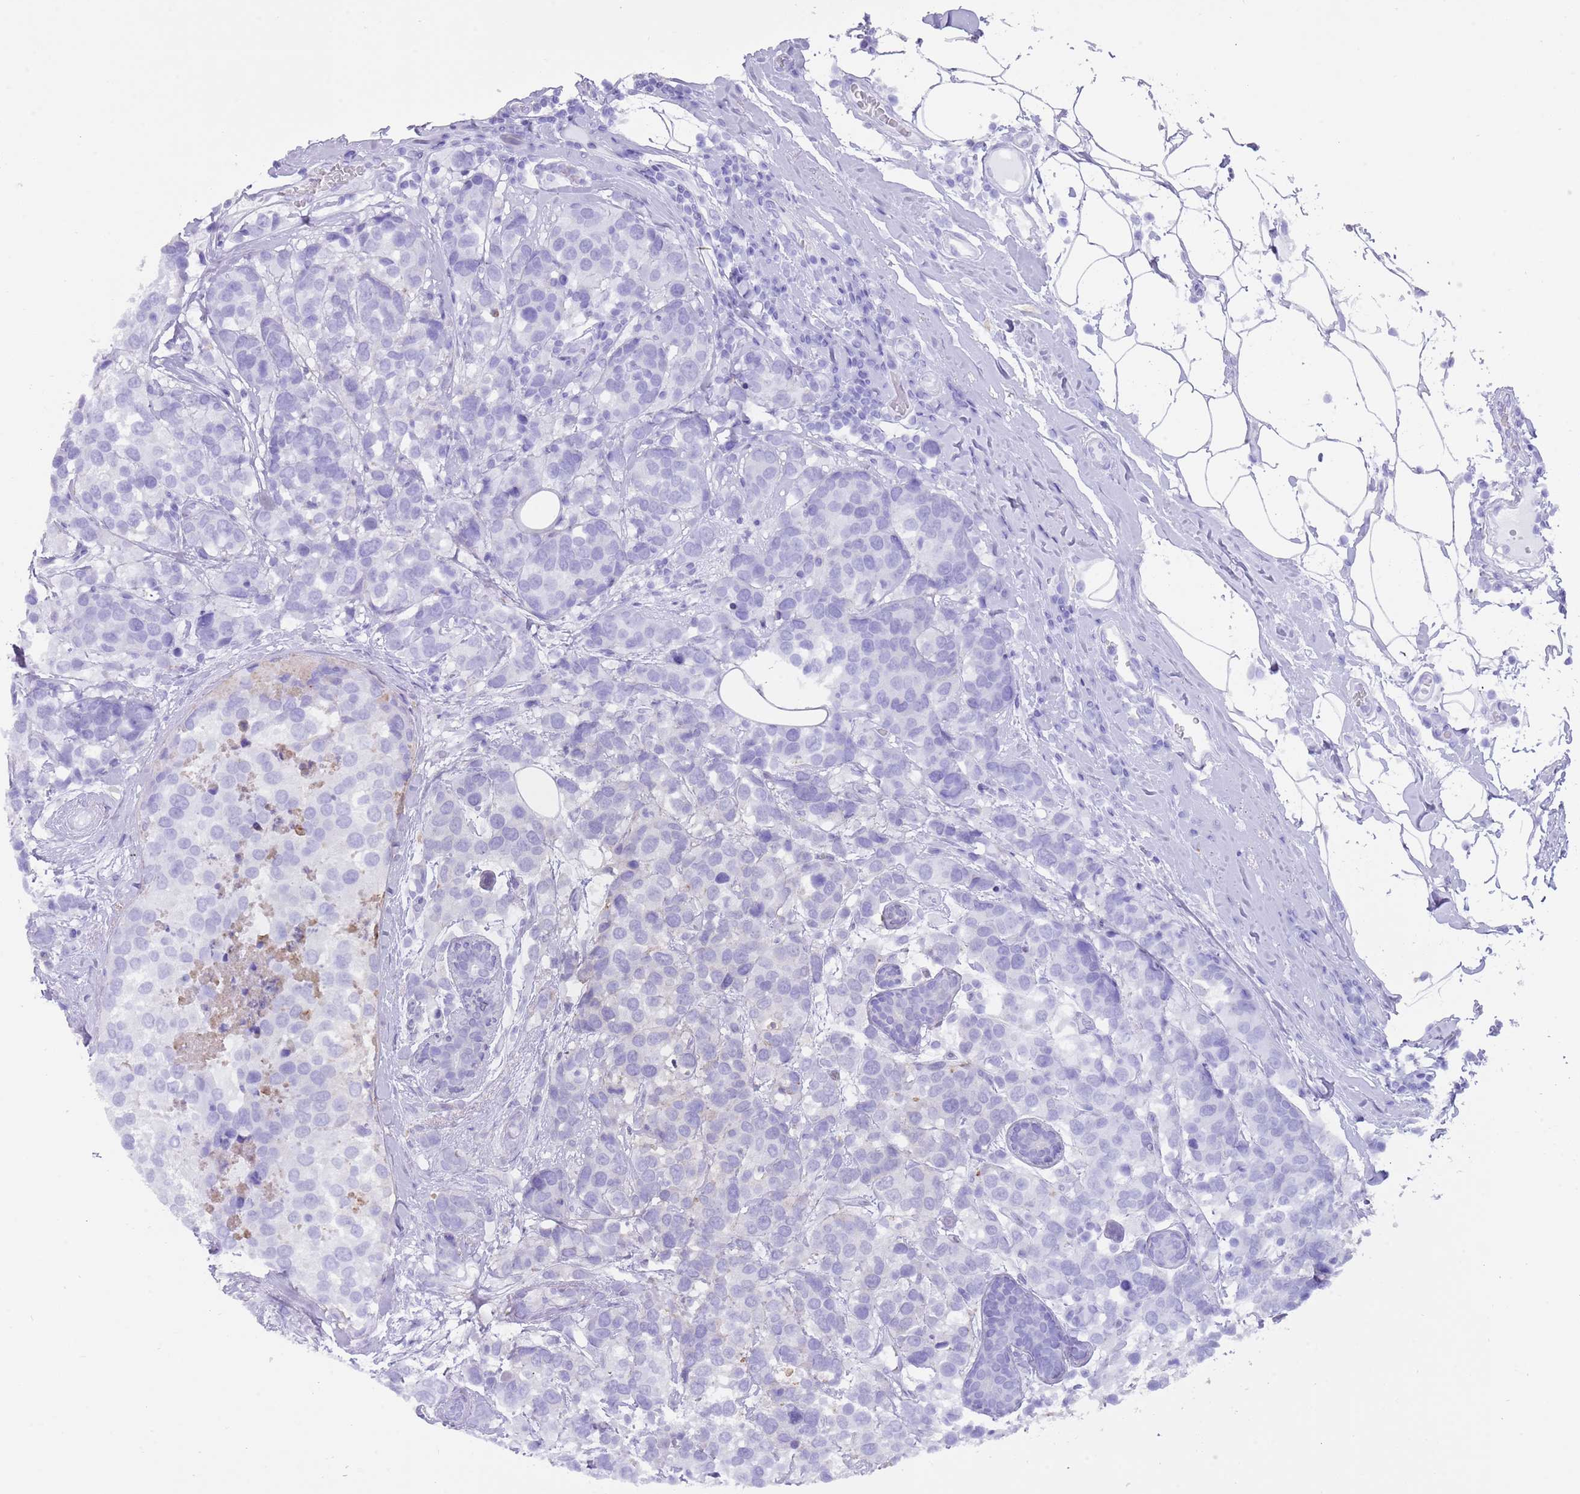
{"staining": {"intensity": "negative", "quantity": "none", "location": "none"}, "tissue": "breast cancer", "cell_type": "Tumor cells", "image_type": "cancer", "snomed": [{"axis": "morphology", "description": "Lobular carcinoma"}, {"axis": "topography", "description": "Breast"}], "caption": "Tumor cells show no significant expression in breast cancer.", "gene": "HDAC8", "patient": {"sex": "female", "age": 59}}